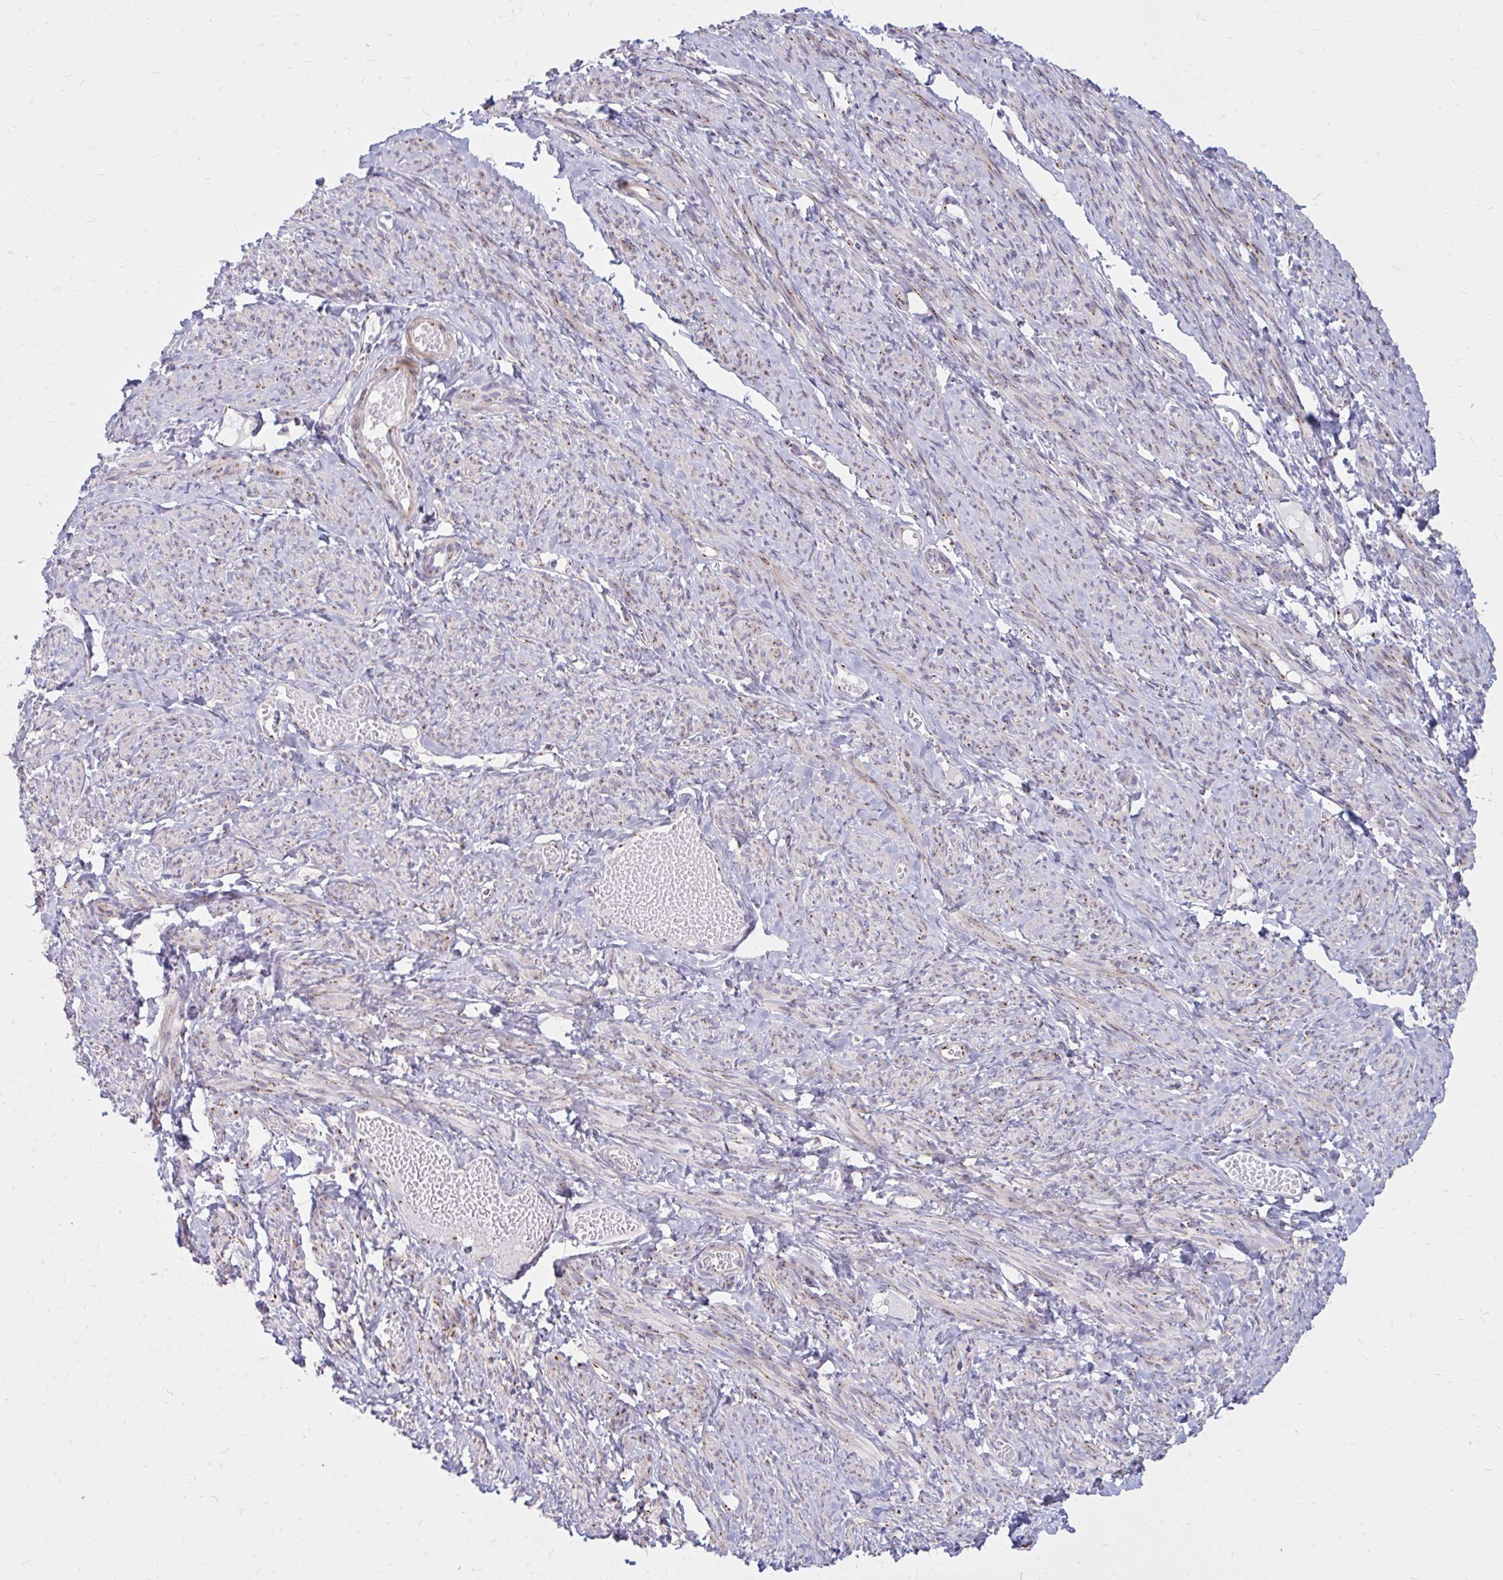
{"staining": {"intensity": "weak", "quantity": "25%-75%", "location": "cytoplasmic/membranous"}, "tissue": "smooth muscle", "cell_type": "Smooth muscle cells", "image_type": "normal", "snomed": [{"axis": "morphology", "description": "Normal tissue, NOS"}, {"axis": "topography", "description": "Smooth muscle"}], "caption": "Immunohistochemical staining of benign human smooth muscle displays 25%-75% levels of weak cytoplasmic/membranous protein expression in approximately 25%-75% of smooth muscle cells.", "gene": "RAB6A", "patient": {"sex": "female", "age": 65}}